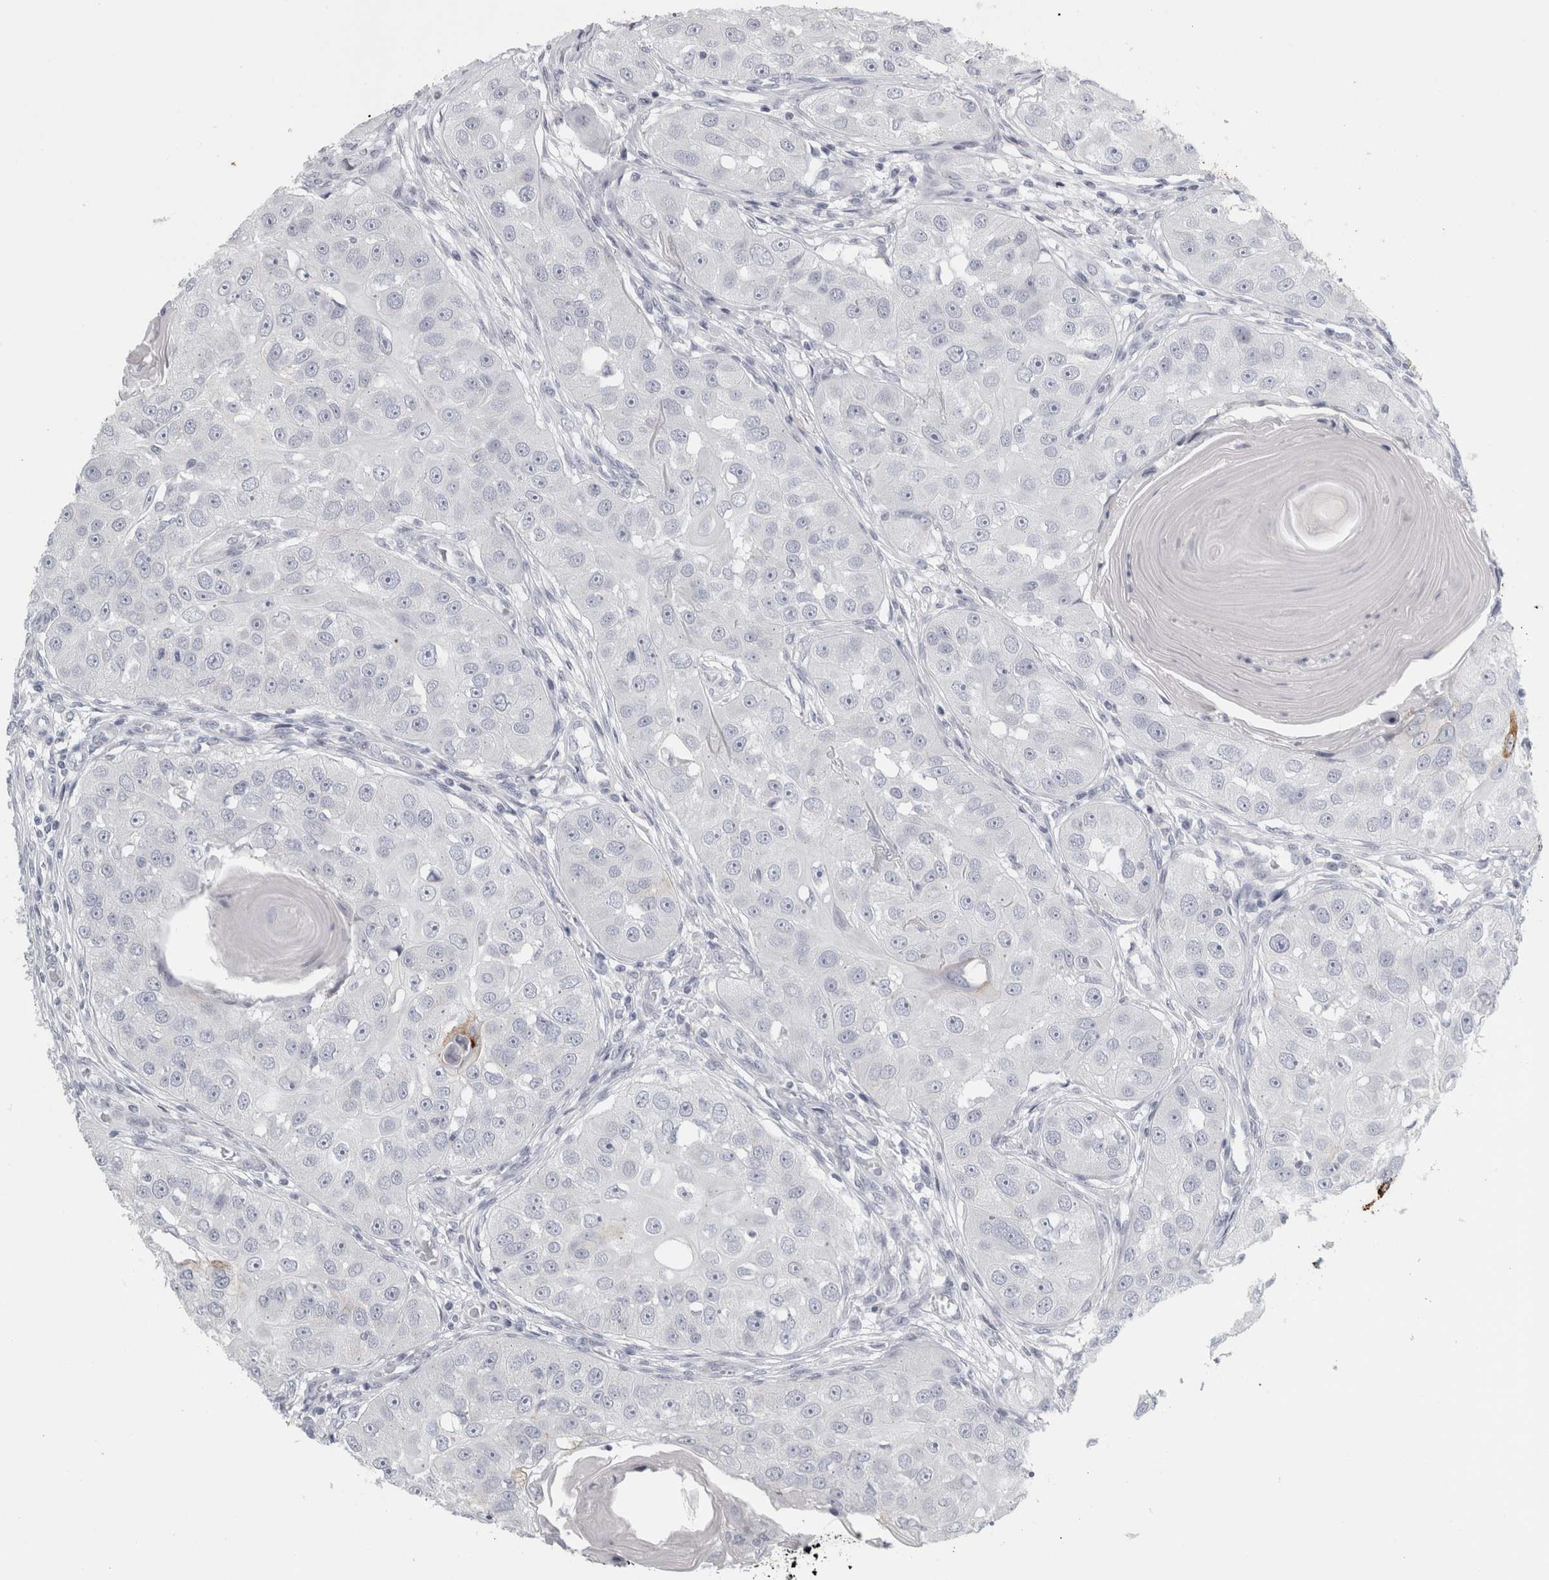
{"staining": {"intensity": "negative", "quantity": "none", "location": "none"}, "tissue": "head and neck cancer", "cell_type": "Tumor cells", "image_type": "cancer", "snomed": [{"axis": "morphology", "description": "Normal tissue, NOS"}, {"axis": "morphology", "description": "Squamous cell carcinoma, NOS"}, {"axis": "topography", "description": "Skeletal muscle"}, {"axis": "topography", "description": "Head-Neck"}], "caption": "A high-resolution histopathology image shows immunohistochemistry (IHC) staining of squamous cell carcinoma (head and neck), which displays no significant positivity in tumor cells.", "gene": "CPE", "patient": {"sex": "male", "age": 51}}